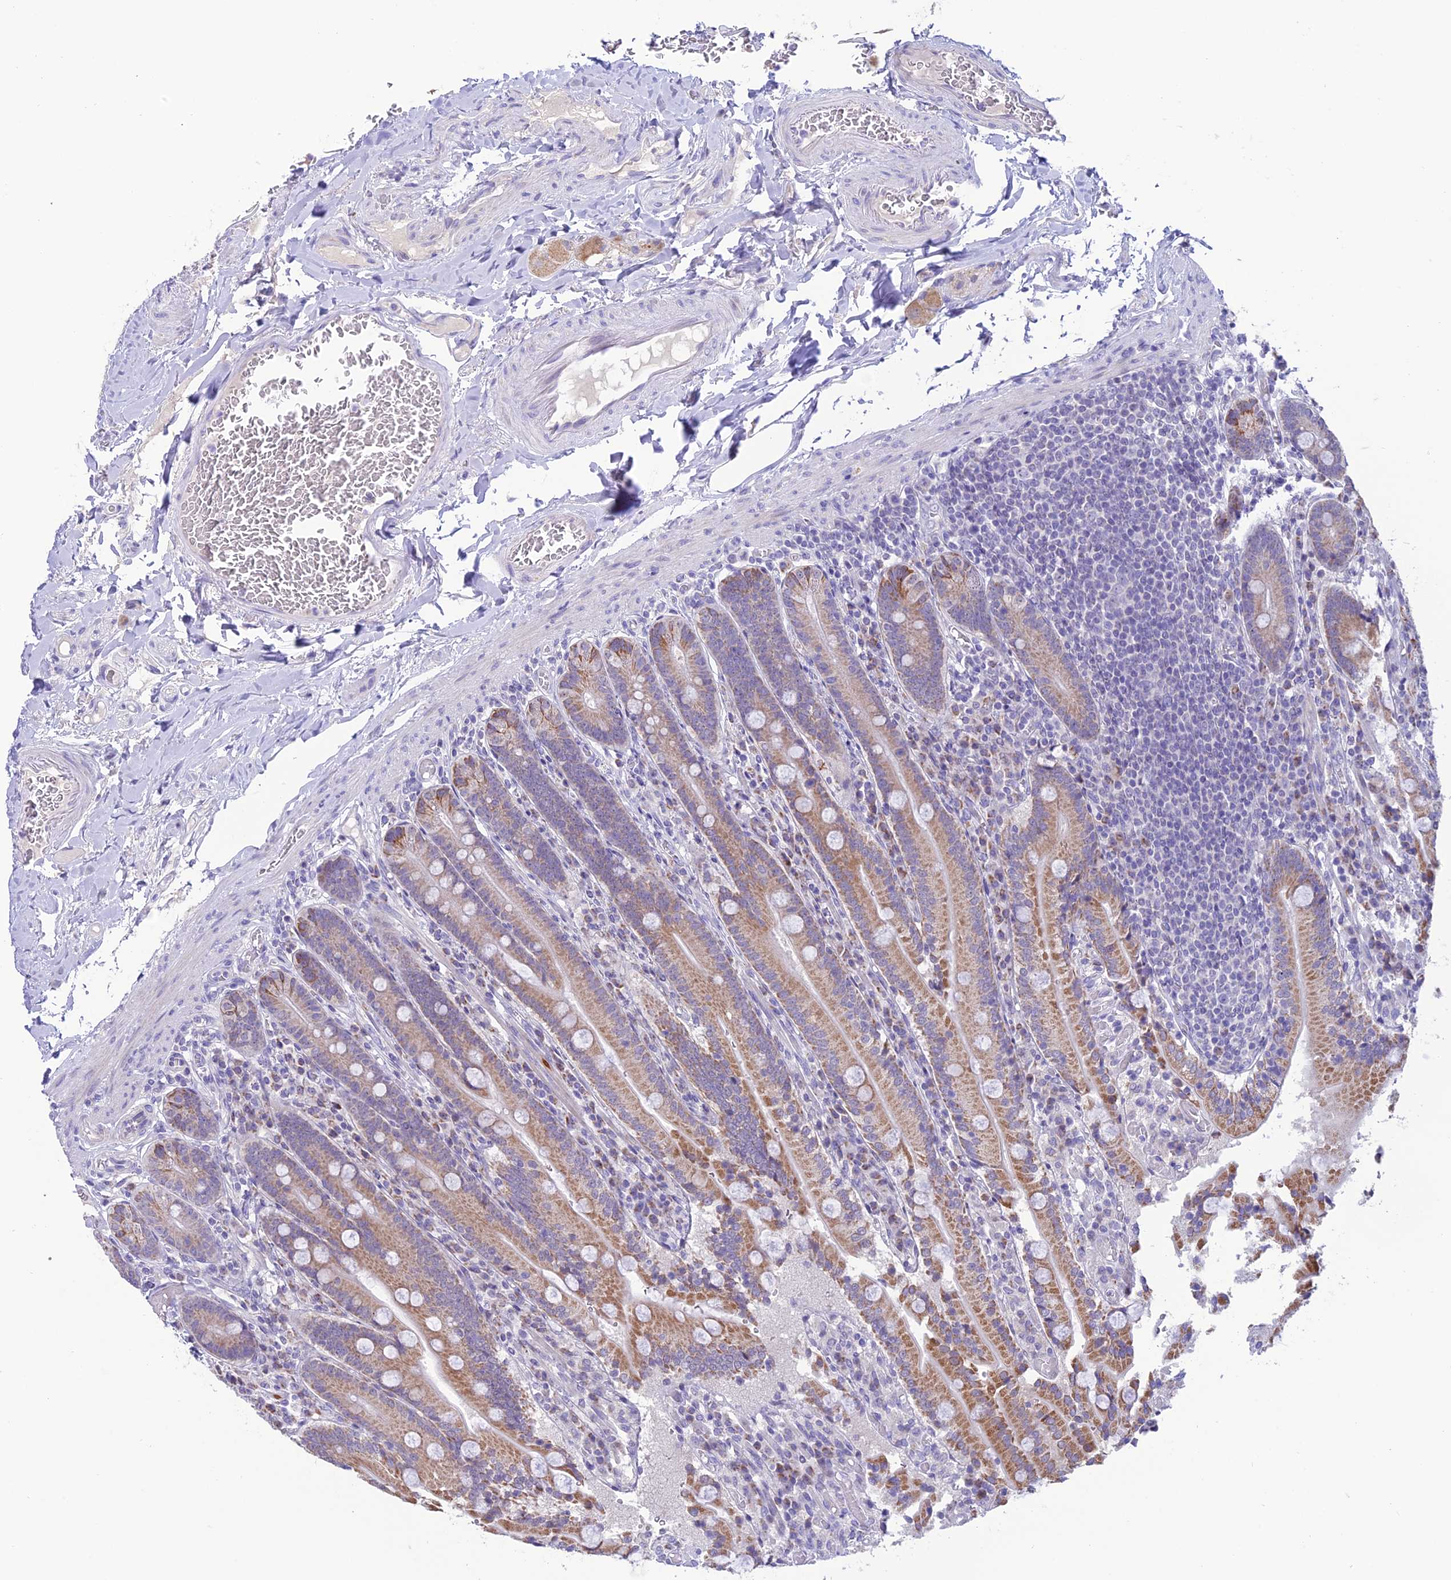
{"staining": {"intensity": "moderate", "quantity": ">75%", "location": "cytoplasmic/membranous"}, "tissue": "duodenum", "cell_type": "Glandular cells", "image_type": "normal", "snomed": [{"axis": "morphology", "description": "Normal tissue, NOS"}, {"axis": "topography", "description": "Duodenum"}], "caption": "Immunohistochemistry of unremarkable human duodenum shows medium levels of moderate cytoplasmic/membranous expression in about >75% of glandular cells.", "gene": "SLC10A1", "patient": {"sex": "female", "age": 62}}